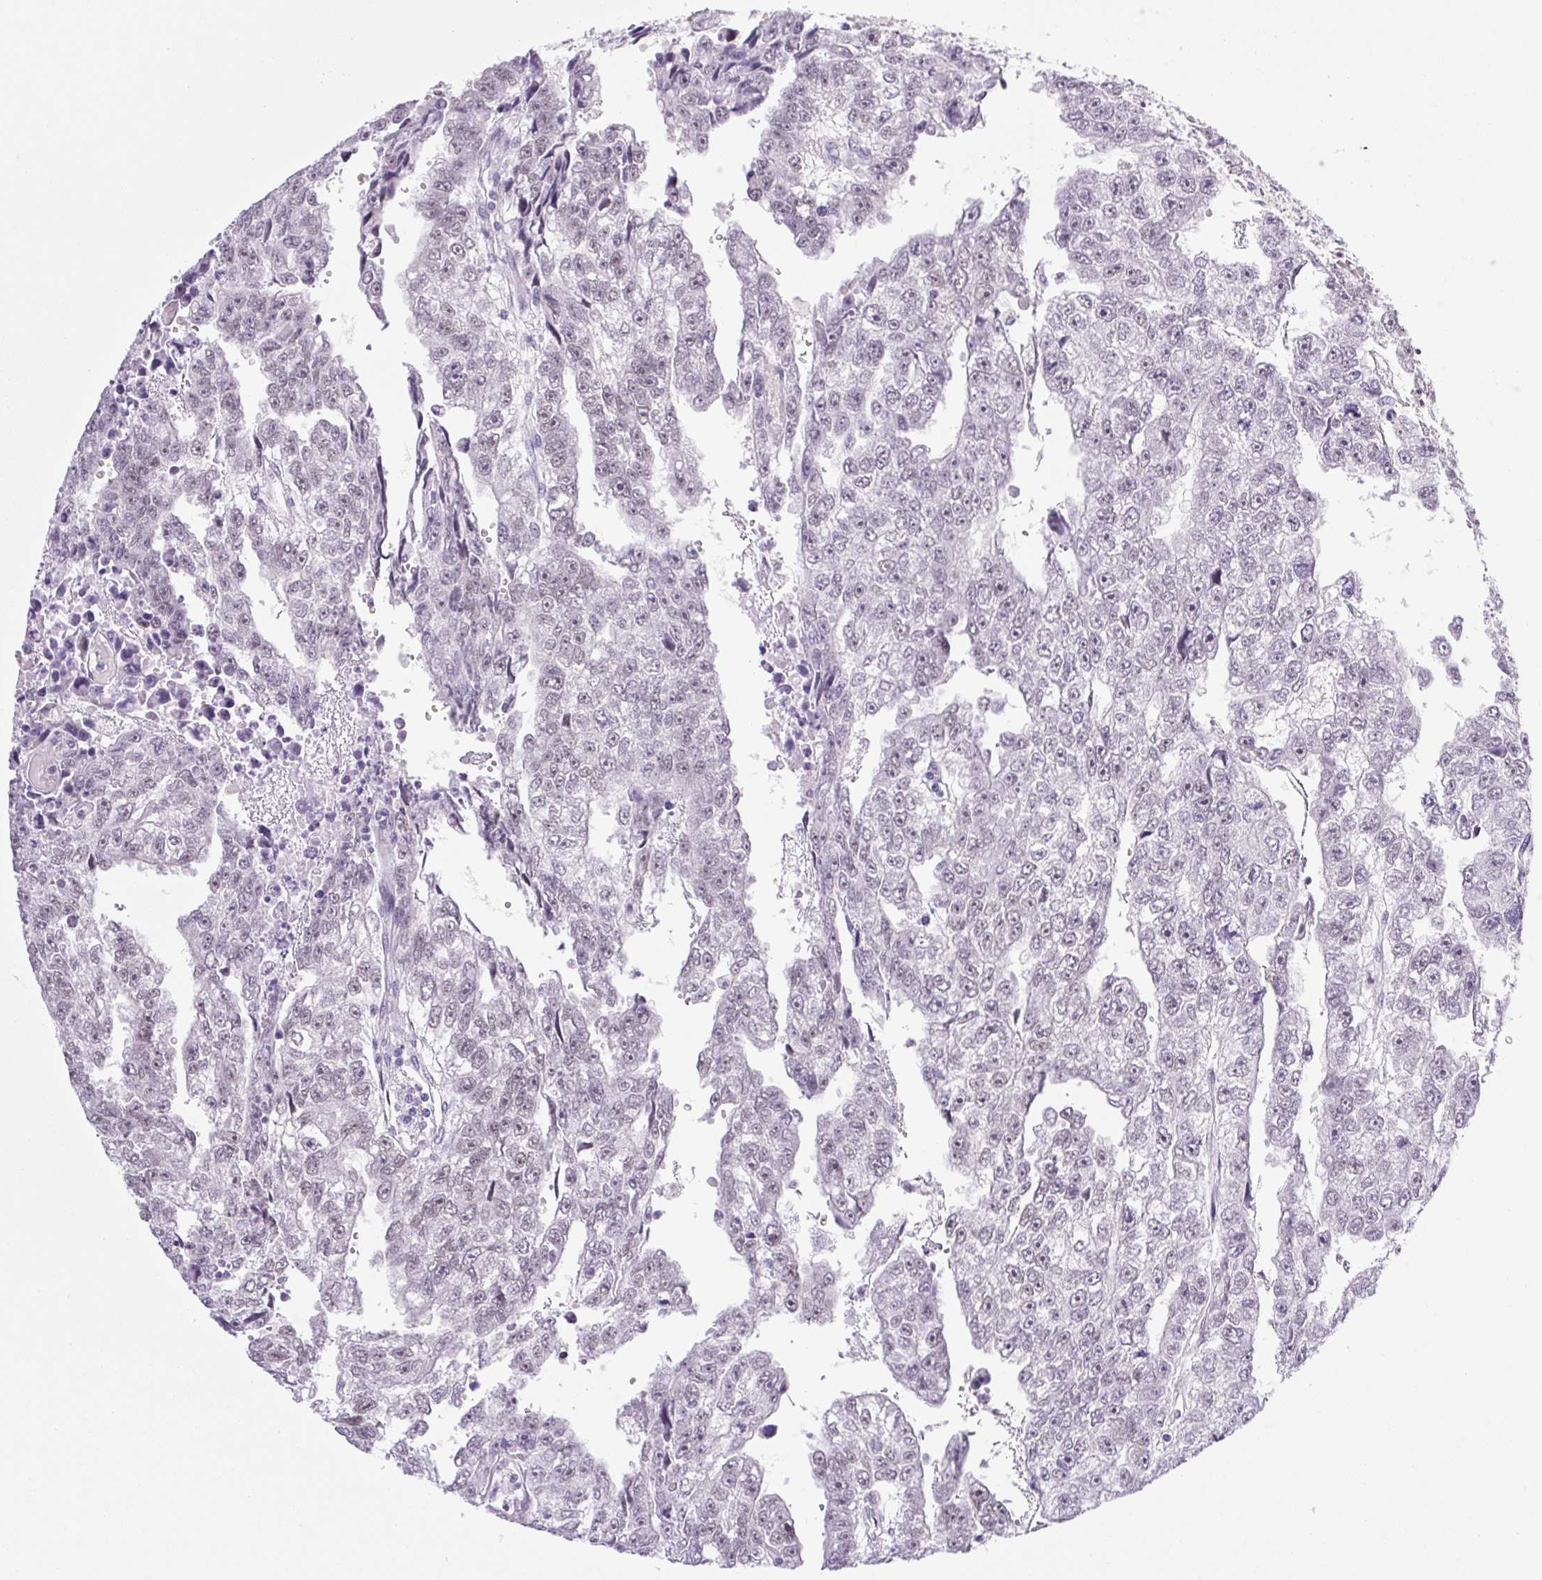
{"staining": {"intensity": "weak", "quantity": "<25%", "location": "nuclear"}, "tissue": "testis cancer", "cell_type": "Tumor cells", "image_type": "cancer", "snomed": [{"axis": "morphology", "description": "Carcinoma, Embryonal, NOS"}, {"axis": "topography", "description": "Testis"}], "caption": "IHC image of neoplastic tissue: human testis cancer stained with DAB shows no significant protein expression in tumor cells.", "gene": "TLE3", "patient": {"sex": "male", "age": 20}}